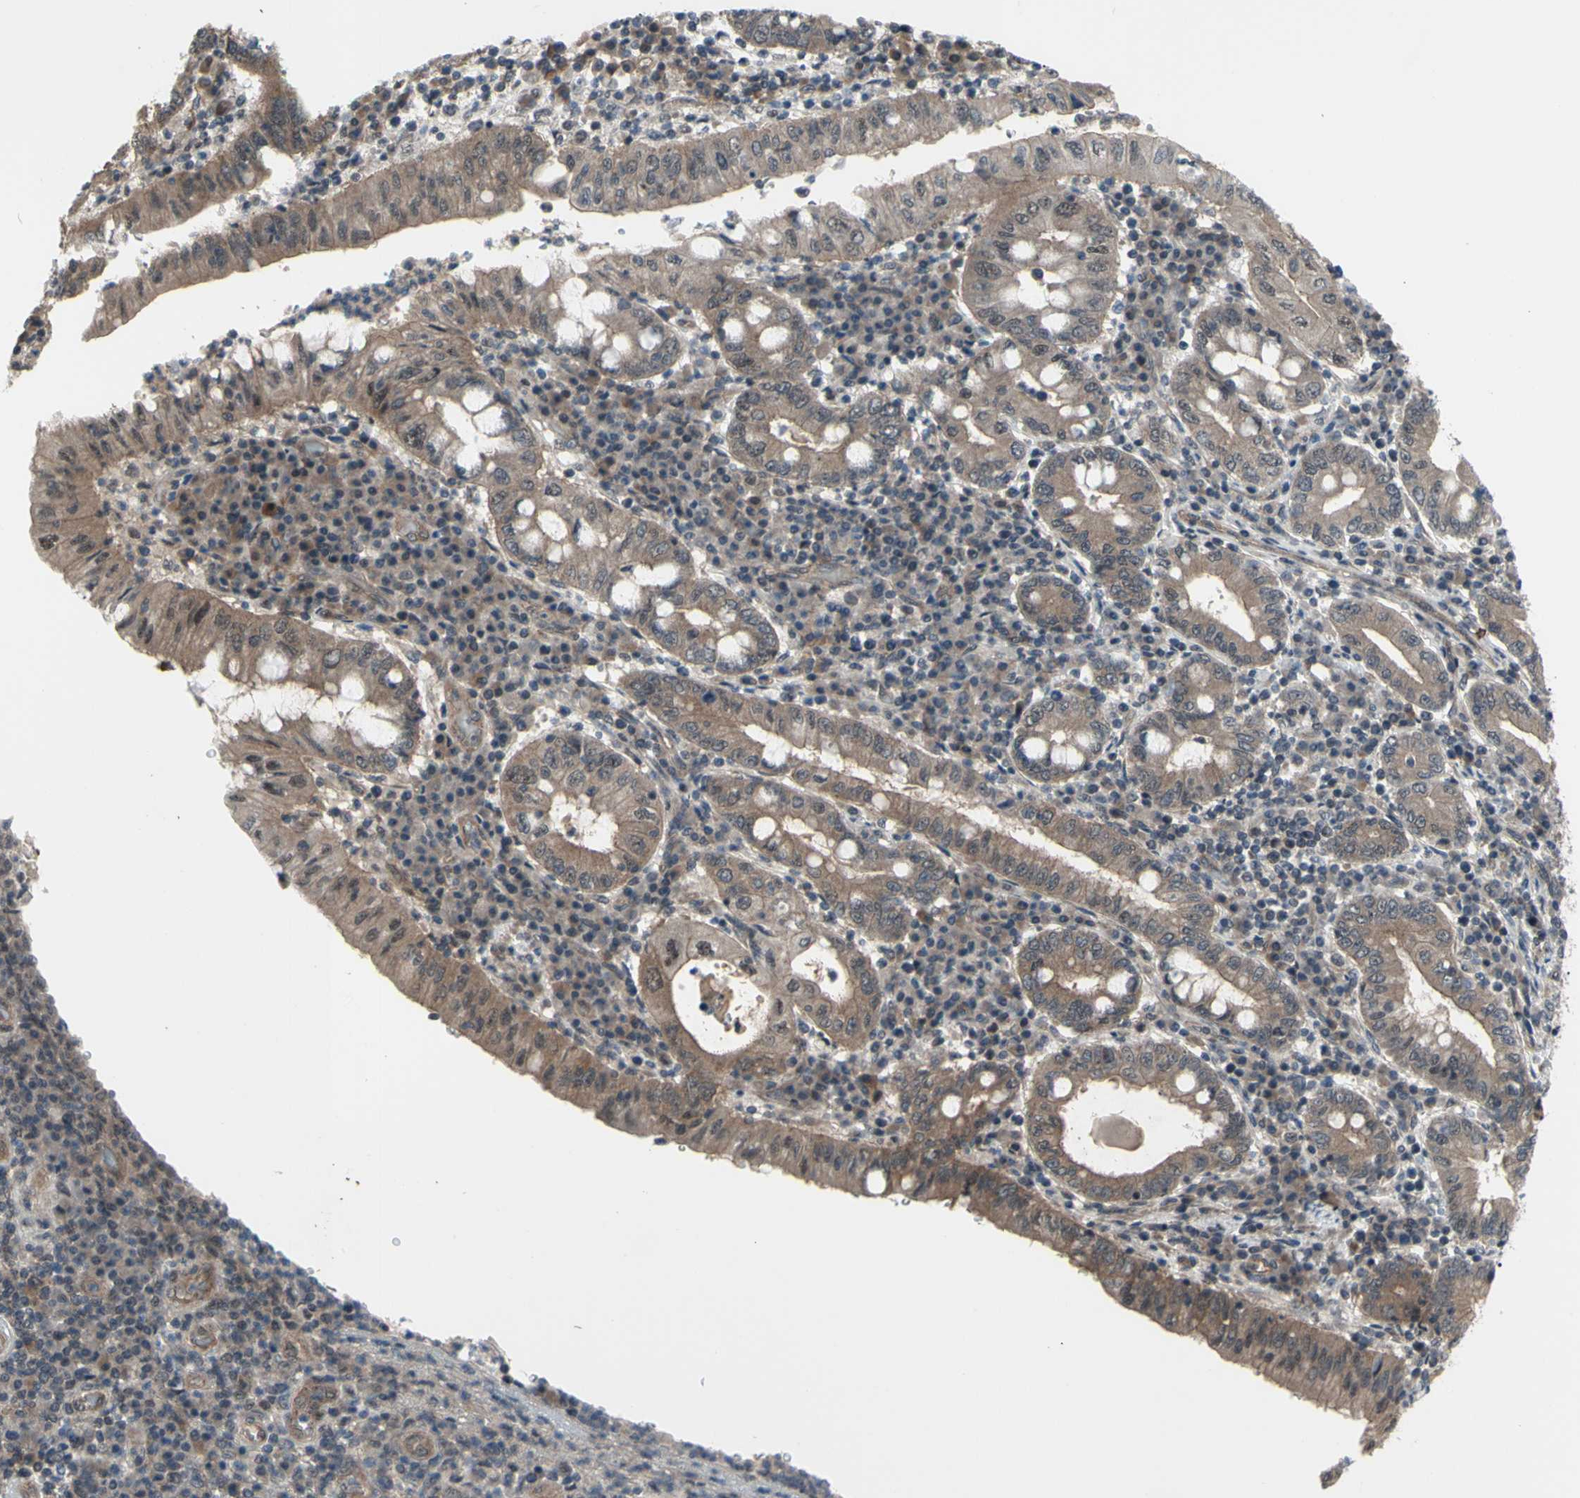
{"staining": {"intensity": "moderate", "quantity": "25%-75%", "location": "cytoplasmic/membranous"}, "tissue": "stomach cancer", "cell_type": "Tumor cells", "image_type": "cancer", "snomed": [{"axis": "morphology", "description": "Normal tissue, NOS"}, {"axis": "morphology", "description": "Adenocarcinoma, NOS"}, {"axis": "topography", "description": "Esophagus"}, {"axis": "topography", "description": "Stomach, upper"}, {"axis": "topography", "description": "Peripheral nerve tissue"}], "caption": "A photomicrograph of human stomach cancer stained for a protein demonstrates moderate cytoplasmic/membranous brown staining in tumor cells.", "gene": "TRDMT1", "patient": {"sex": "male", "age": 62}}